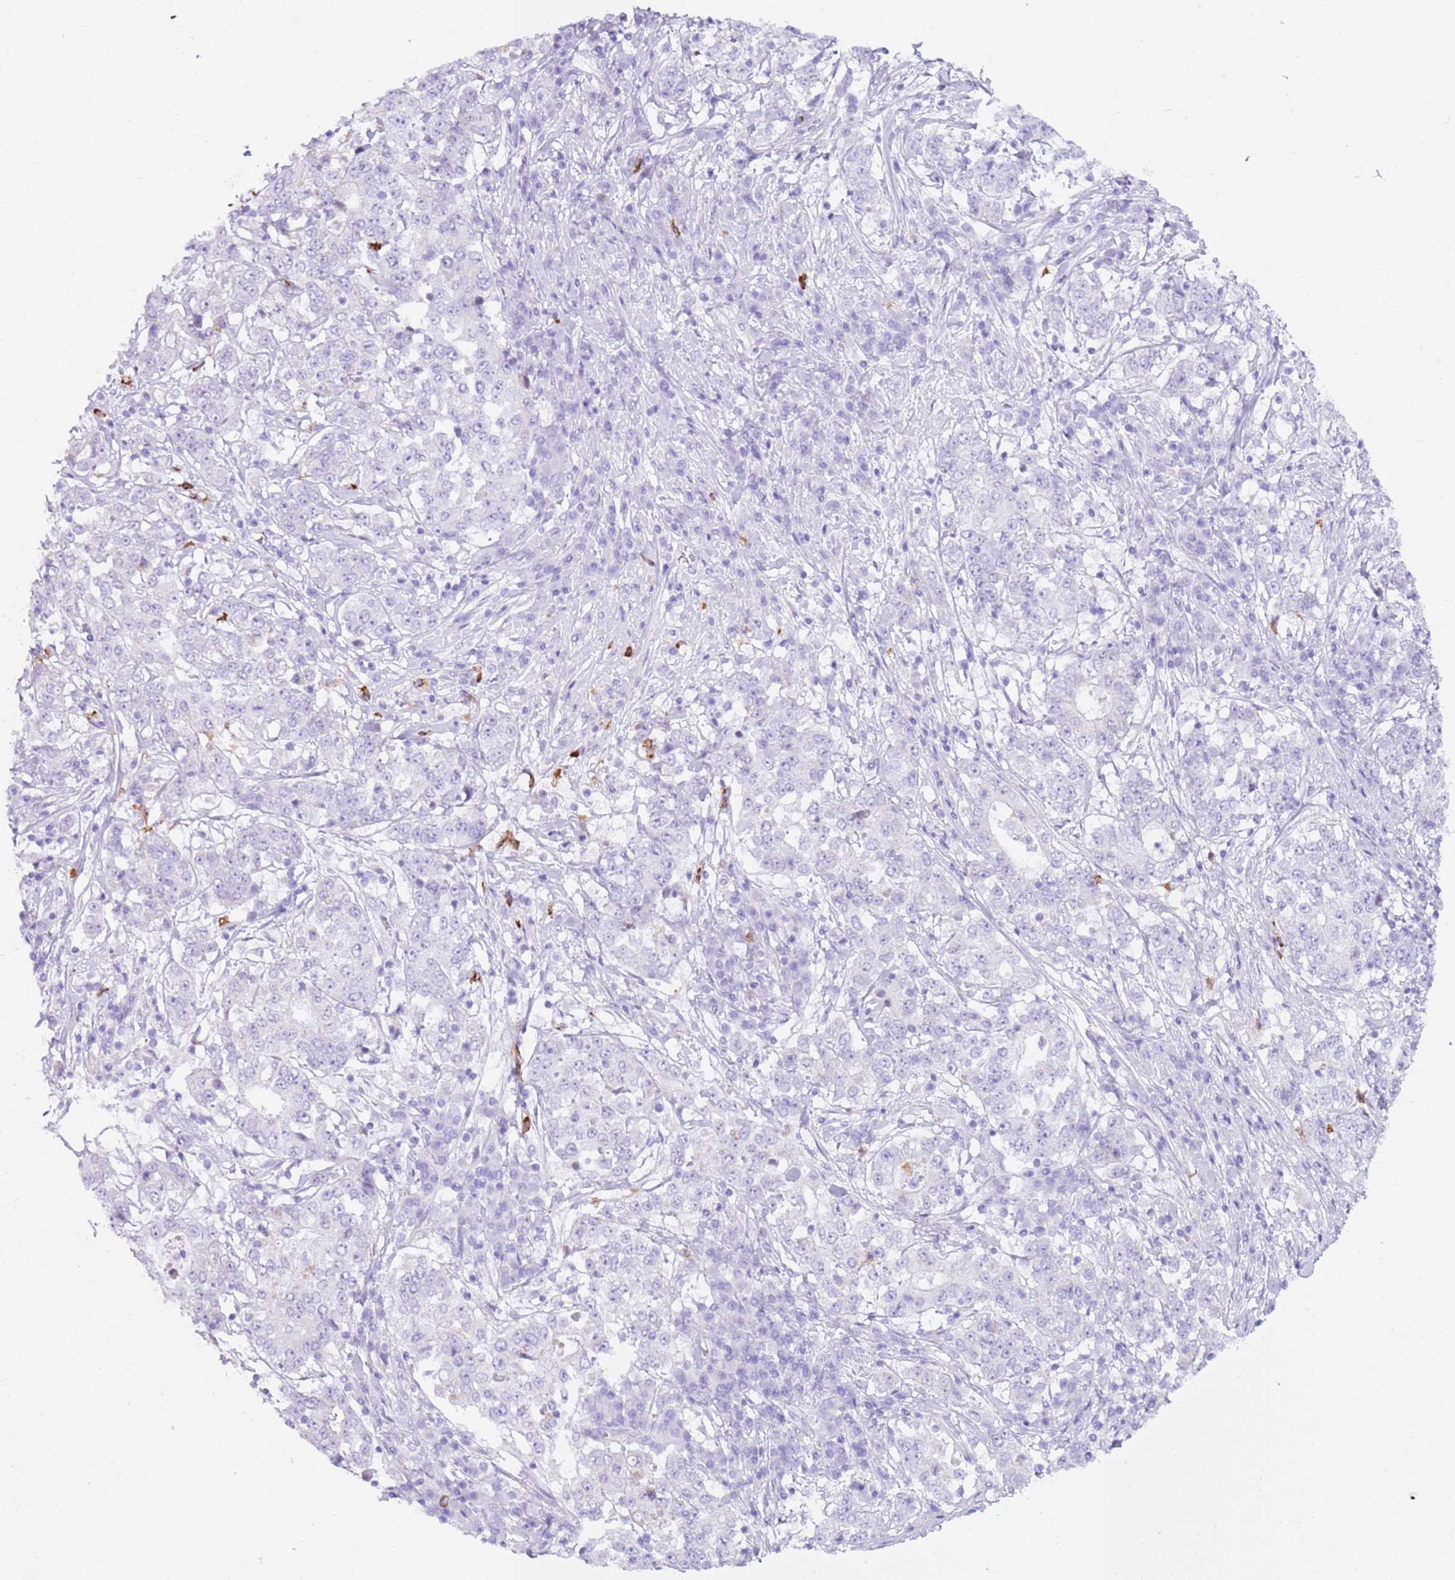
{"staining": {"intensity": "negative", "quantity": "none", "location": "none"}, "tissue": "stomach cancer", "cell_type": "Tumor cells", "image_type": "cancer", "snomed": [{"axis": "morphology", "description": "Adenocarcinoma, NOS"}, {"axis": "topography", "description": "Stomach"}], "caption": "Tumor cells are negative for protein expression in human adenocarcinoma (stomach). (Stains: DAB (3,3'-diaminobenzidine) immunohistochemistry with hematoxylin counter stain, Microscopy: brightfield microscopy at high magnification).", "gene": "CD177", "patient": {"sex": "male", "age": 59}}